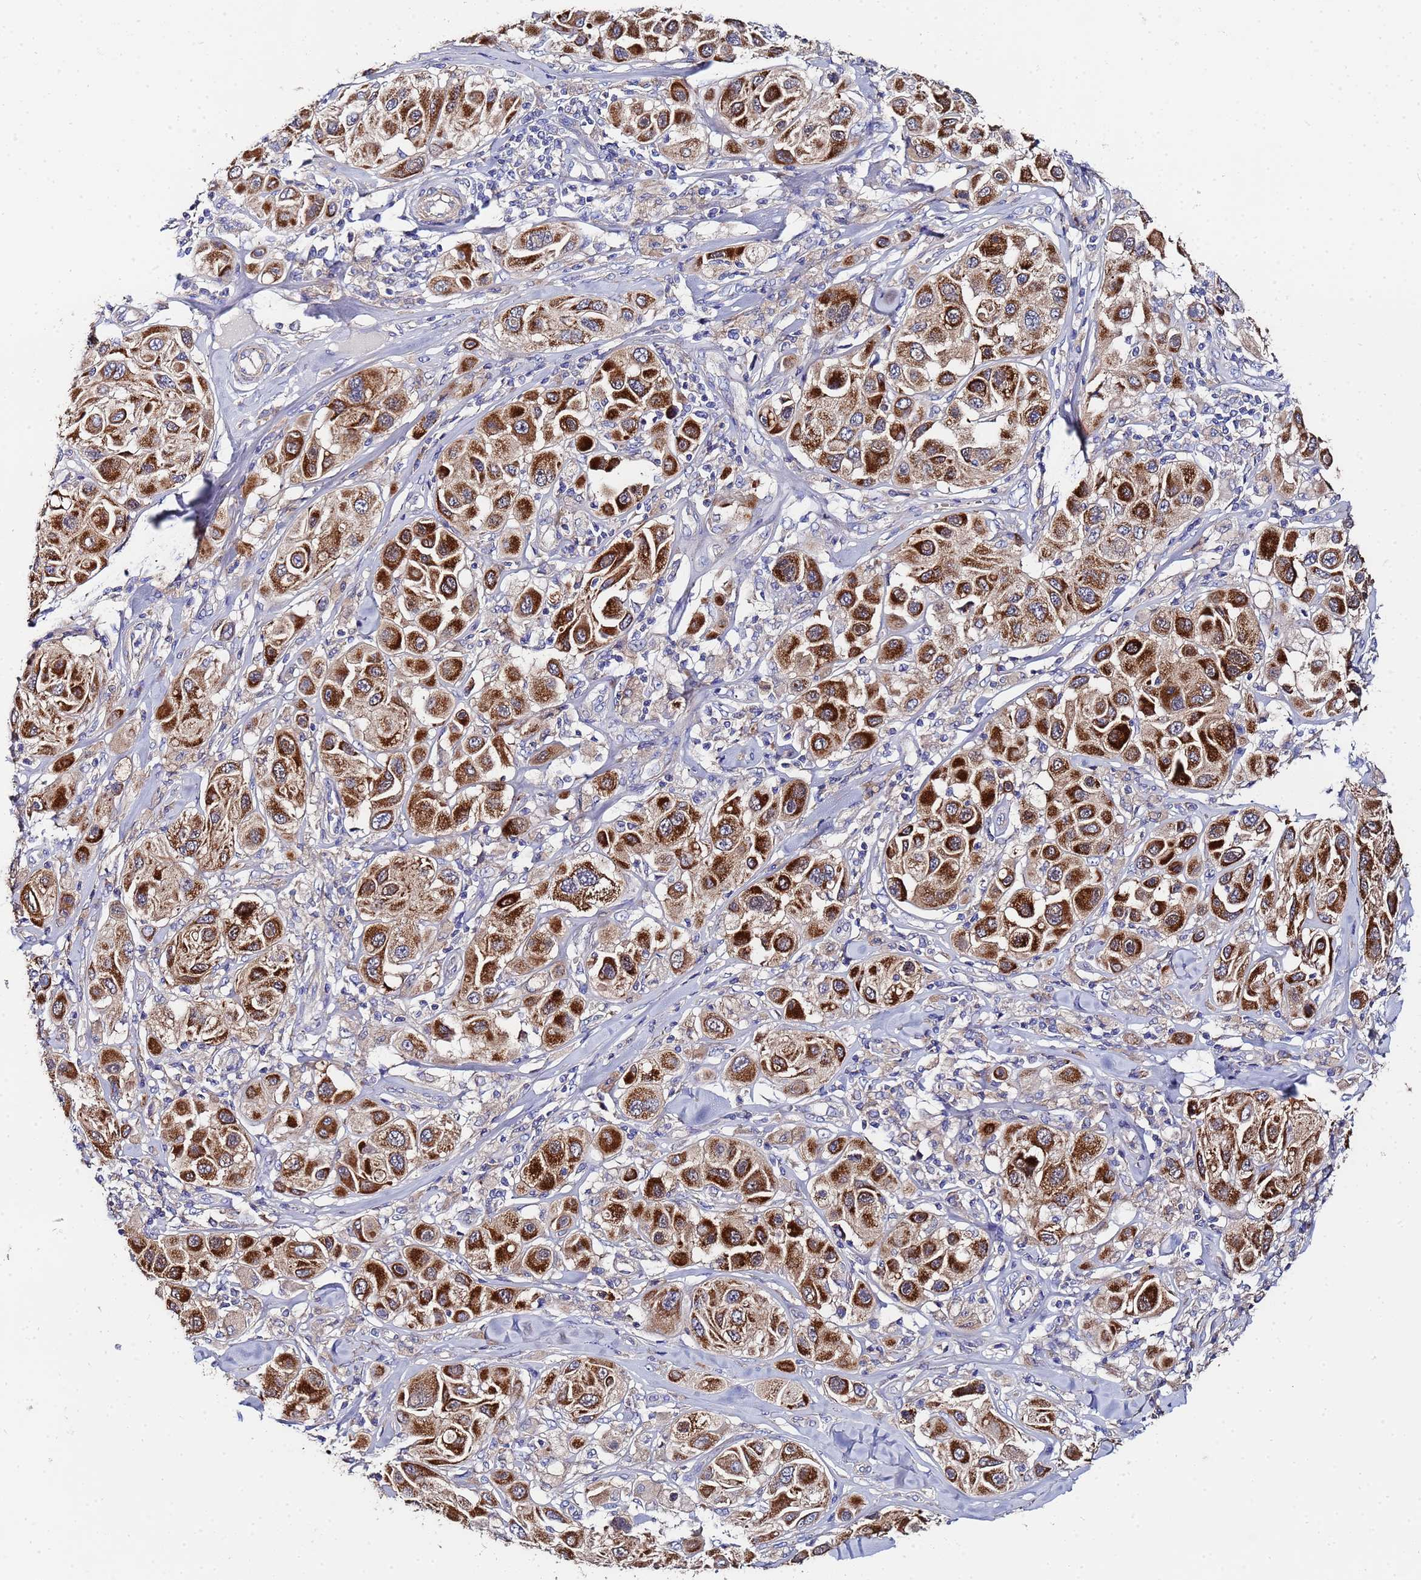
{"staining": {"intensity": "strong", "quantity": ">75%", "location": "cytoplasmic/membranous"}, "tissue": "melanoma", "cell_type": "Tumor cells", "image_type": "cancer", "snomed": [{"axis": "morphology", "description": "Malignant melanoma, Metastatic site"}, {"axis": "topography", "description": "Skin"}], "caption": "Melanoma was stained to show a protein in brown. There is high levels of strong cytoplasmic/membranous expression in about >75% of tumor cells.", "gene": "FAHD2A", "patient": {"sex": "male", "age": 41}}